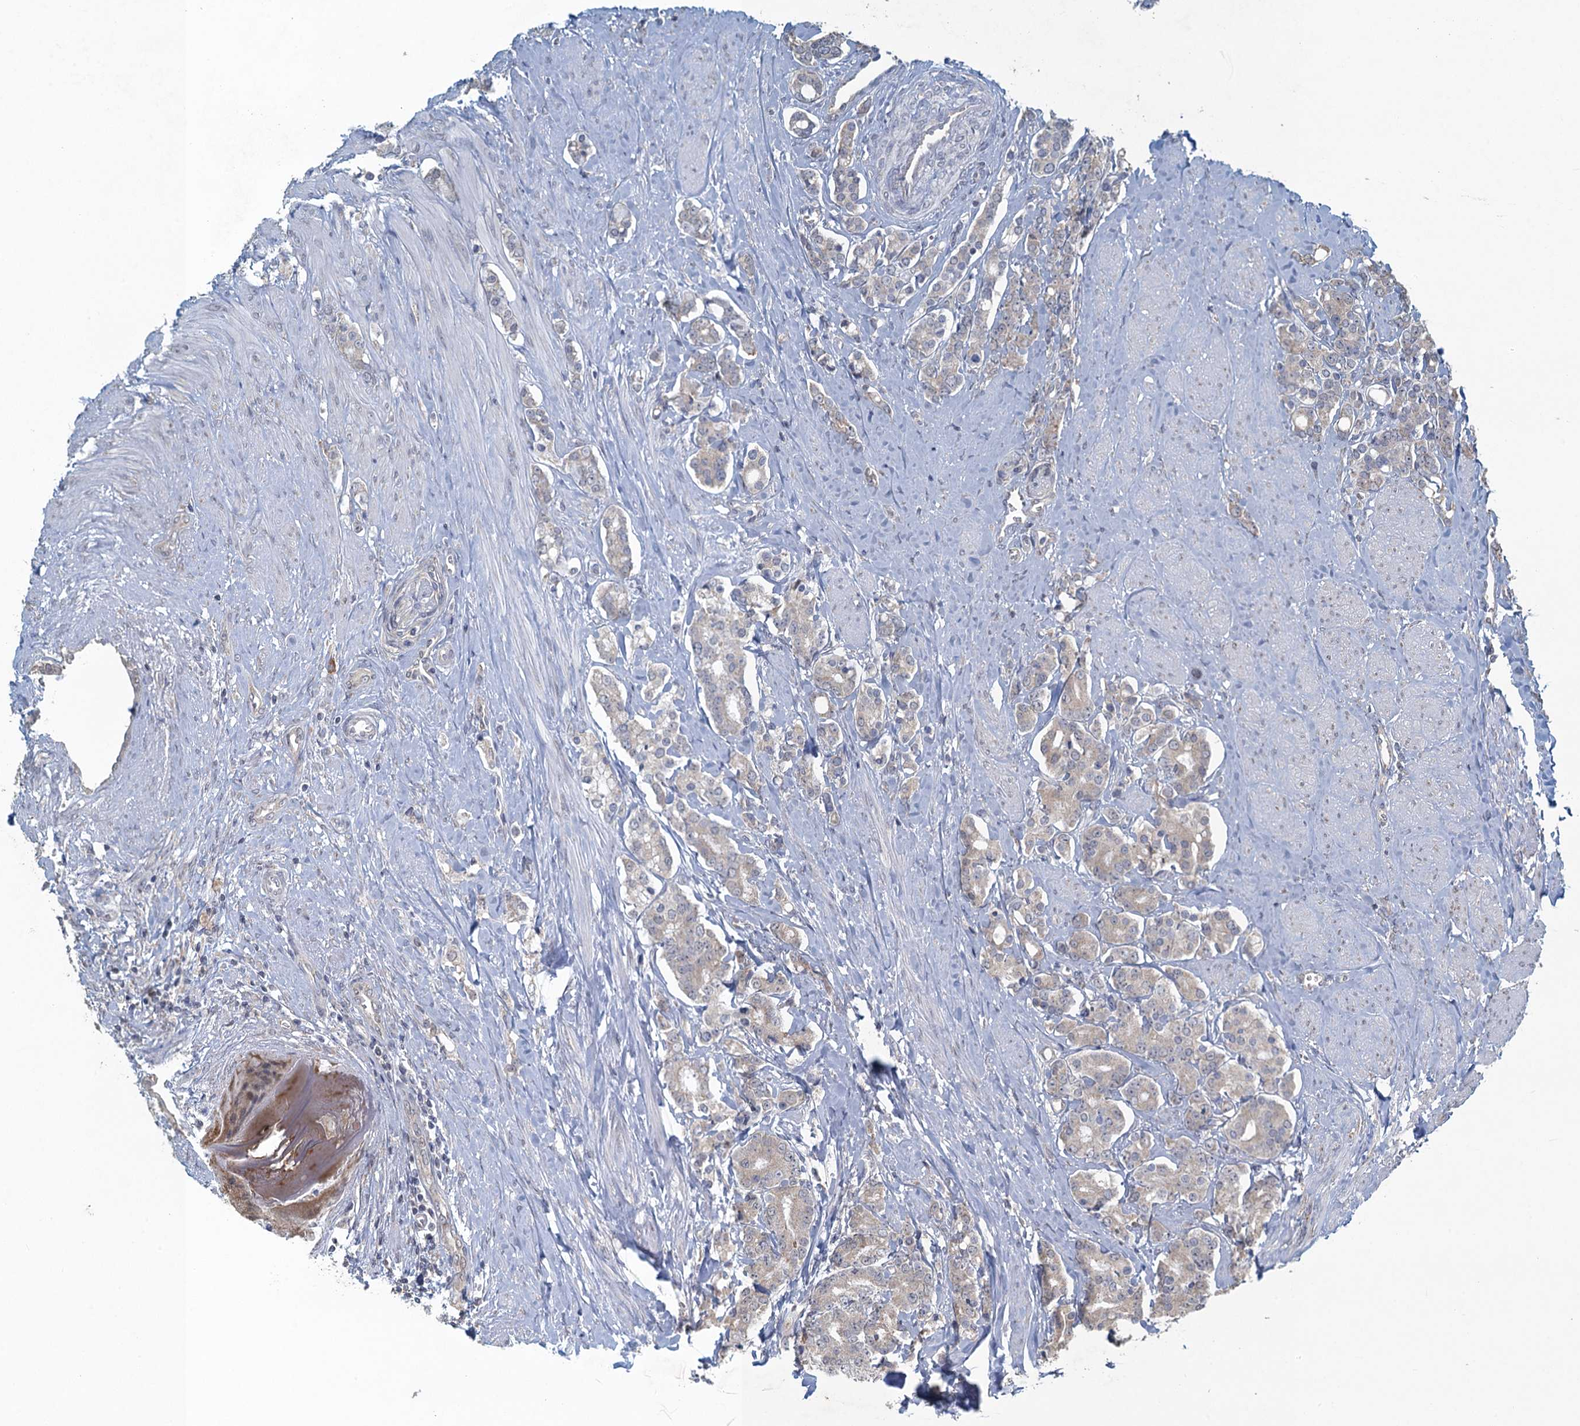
{"staining": {"intensity": "negative", "quantity": "none", "location": "none"}, "tissue": "prostate cancer", "cell_type": "Tumor cells", "image_type": "cancer", "snomed": [{"axis": "morphology", "description": "Adenocarcinoma, High grade"}, {"axis": "topography", "description": "Prostate"}], "caption": "Tumor cells are negative for protein expression in human prostate cancer (high-grade adenocarcinoma).", "gene": "TEX35", "patient": {"sex": "male", "age": 62}}